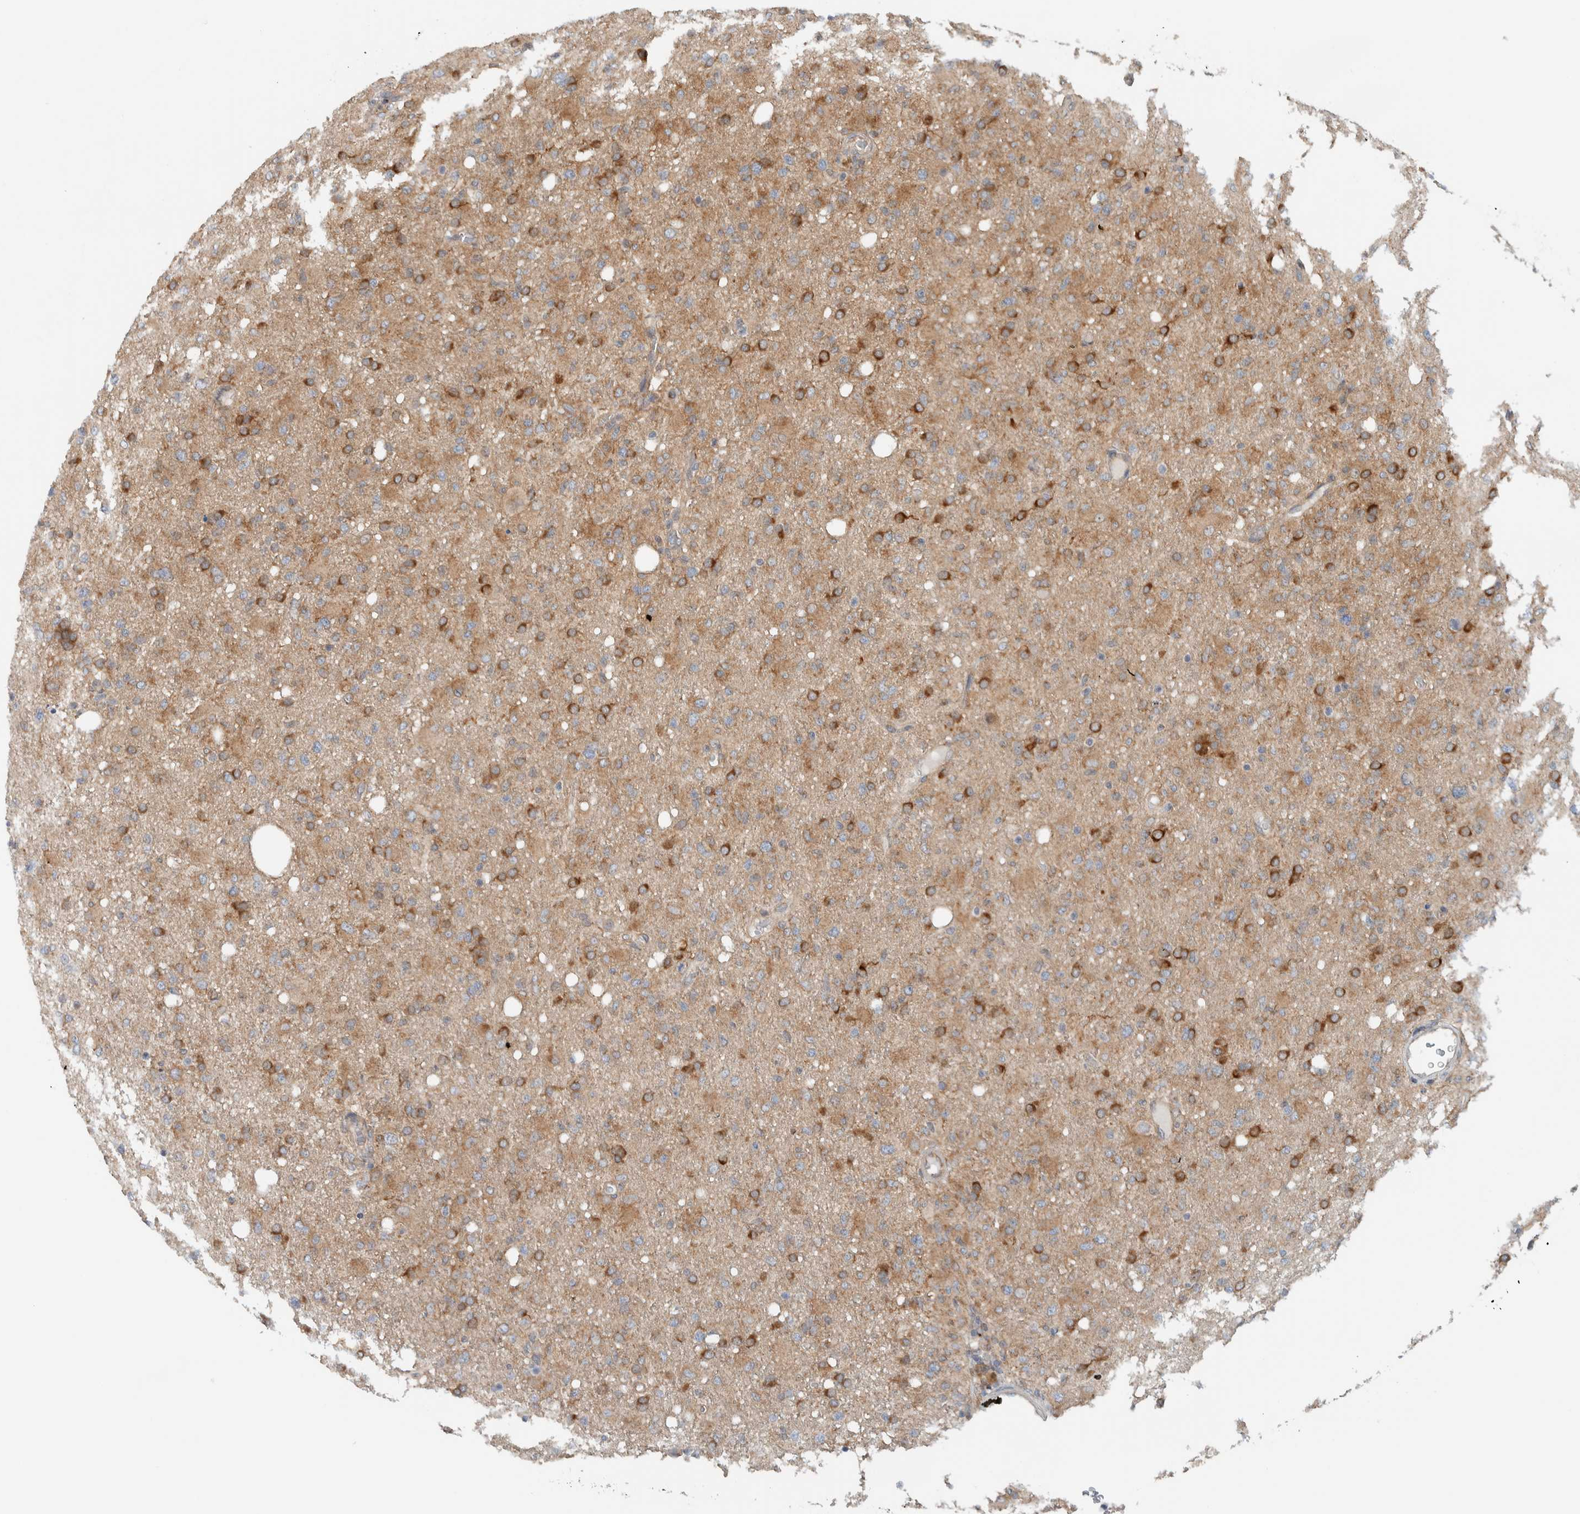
{"staining": {"intensity": "moderate", "quantity": ">75%", "location": "cytoplasmic/membranous"}, "tissue": "glioma", "cell_type": "Tumor cells", "image_type": "cancer", "snomed": [{"axis": "morphology", "description": "Glioma, malignant, High grade"}, {"axis": "topography", "description": "Brain"}], "caption": "This is an image of immunohistochemistry (IHC) staining of malignant glioma (high-grade), which shows moderate expression in the cytoplasmic/membranous of tumor cells.", "gene": "RERE", "patient": {"sex": "female", "age": 57}}